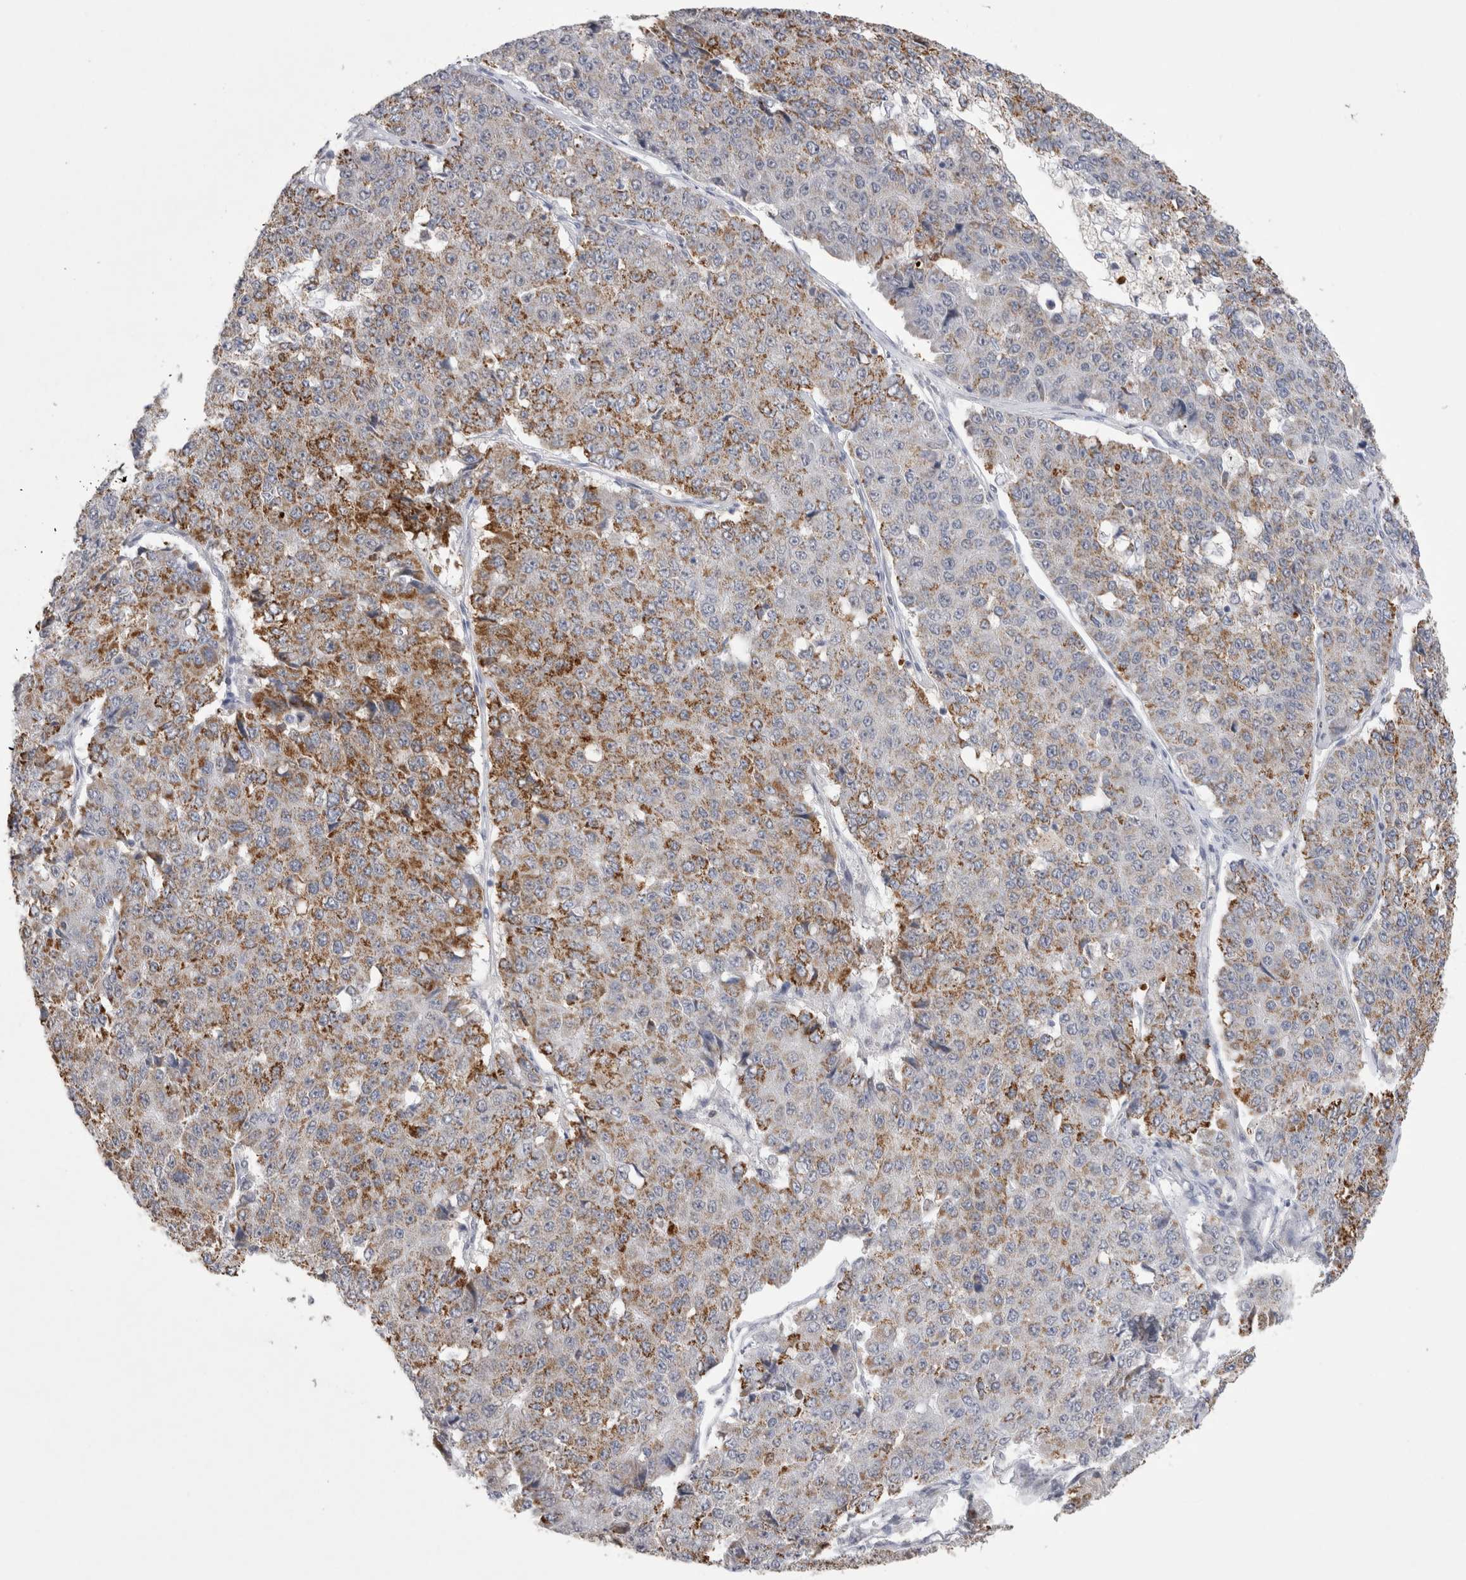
{"staining": {"intensity": "strong", "quantity": ">75%", "location": "cytoplasmic/membranous"}, "tissue": "pancreatic cancer", "cell_type": "Tumor cells", "image_type": "cancer", "snomed": [{"axis": "morphology", "description": "Adenocarcinoma, NOS"}, {"axis": "topography", "description": "Pancreas"}], "caption": "Protein staining by IHC reveals strong cytoplasmic/membranous staining in approximately >75% of tumor cells in pancreatic cancer (adenocarcinoma).", "gene": "AGMAT", "patient": {"sex": "male", "age": 50}}